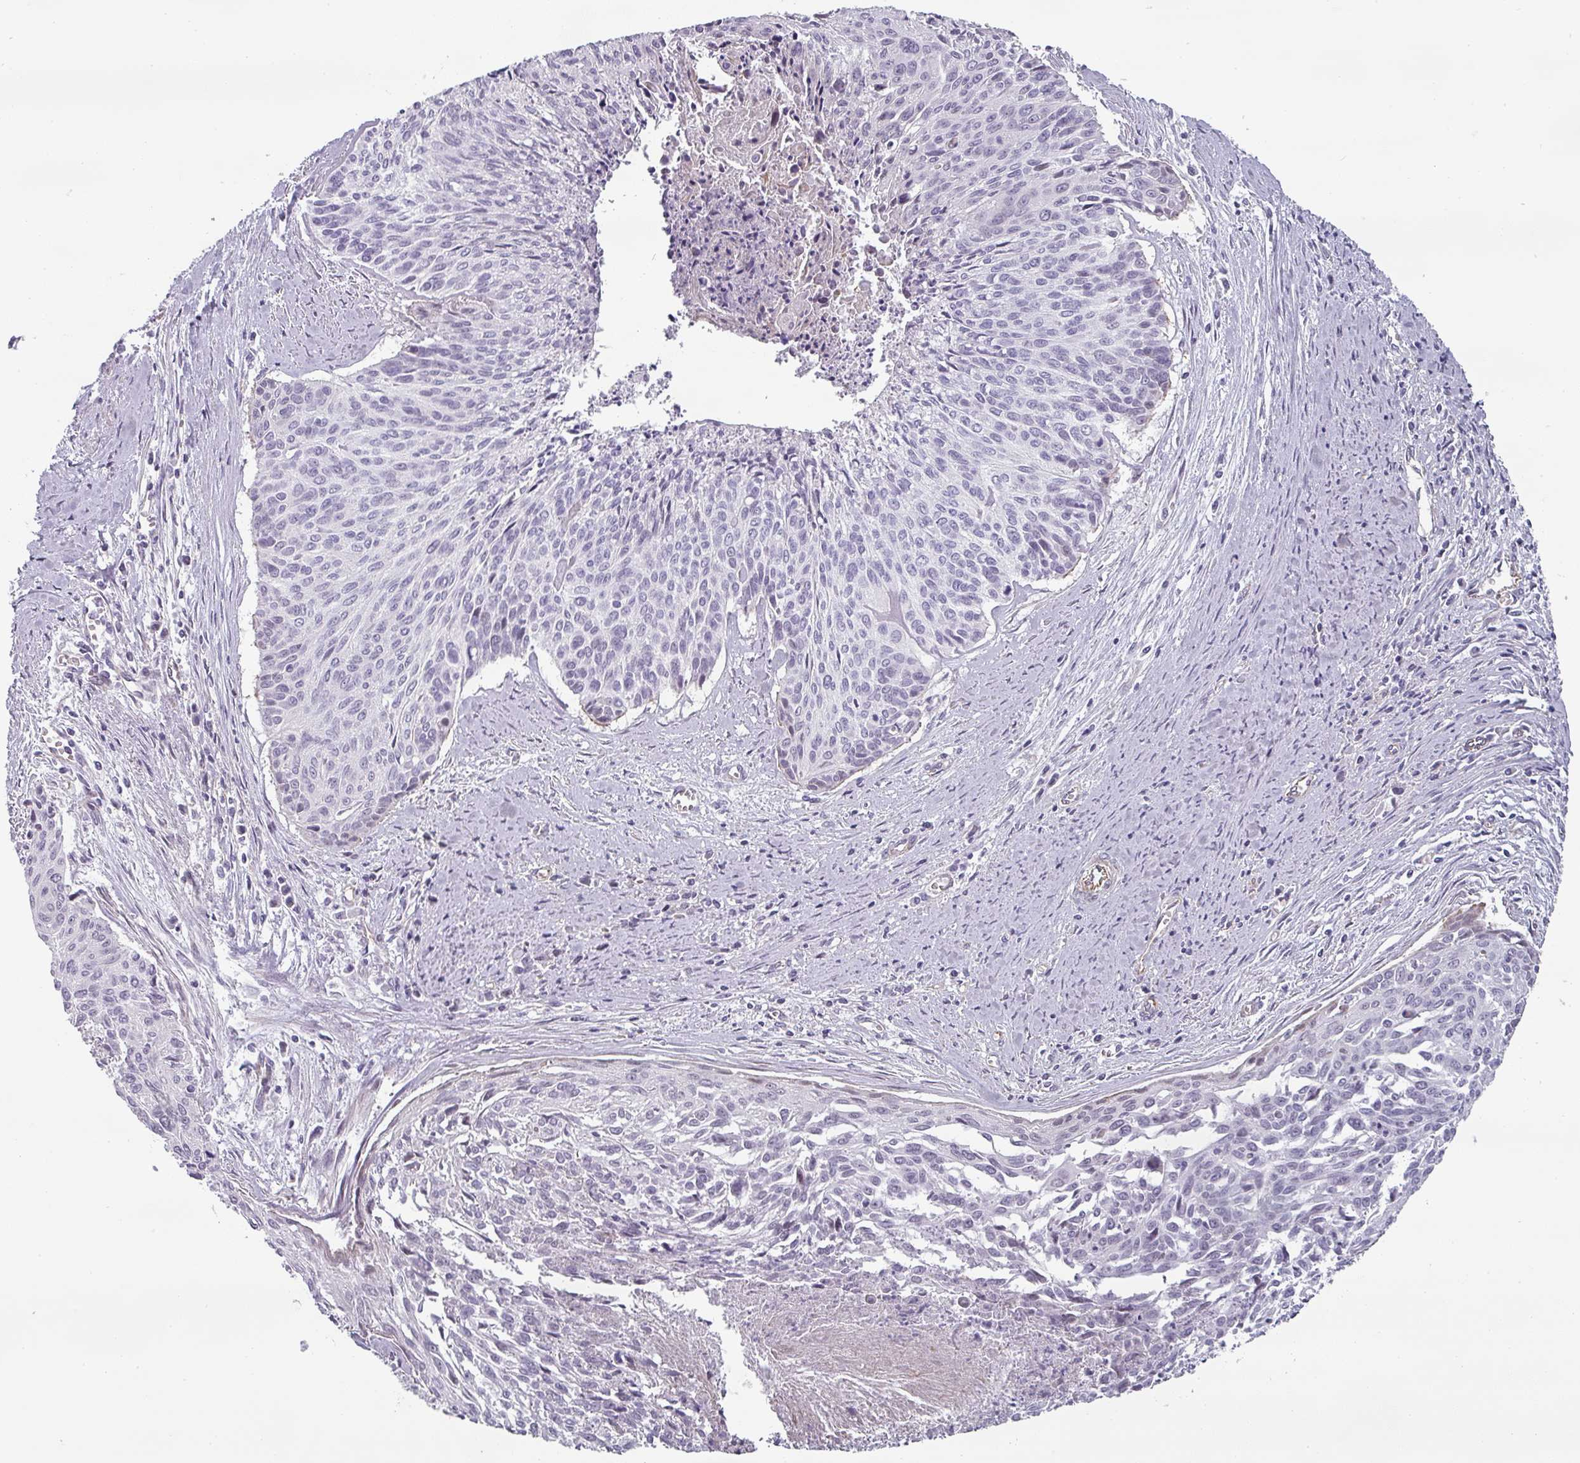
{"staining": {"intensity": "negative", "quantity": "none", "location": "none"}, "tissue": "cervical cancer", "cell_type": "Tumor cells", "image_type": "cancer", "snomed": [{"axis": "morphology", "description": "Squamous cell carcinoma, NOS"}, {"axis": "topography", "description": "Cervix"}], "caption": "The photomicrograph reveals no staining of tumor cells in cervical squamous cell carcinoma.", "gene": "CHRDL1", "patient": {"sex": "female", "age": 55}}